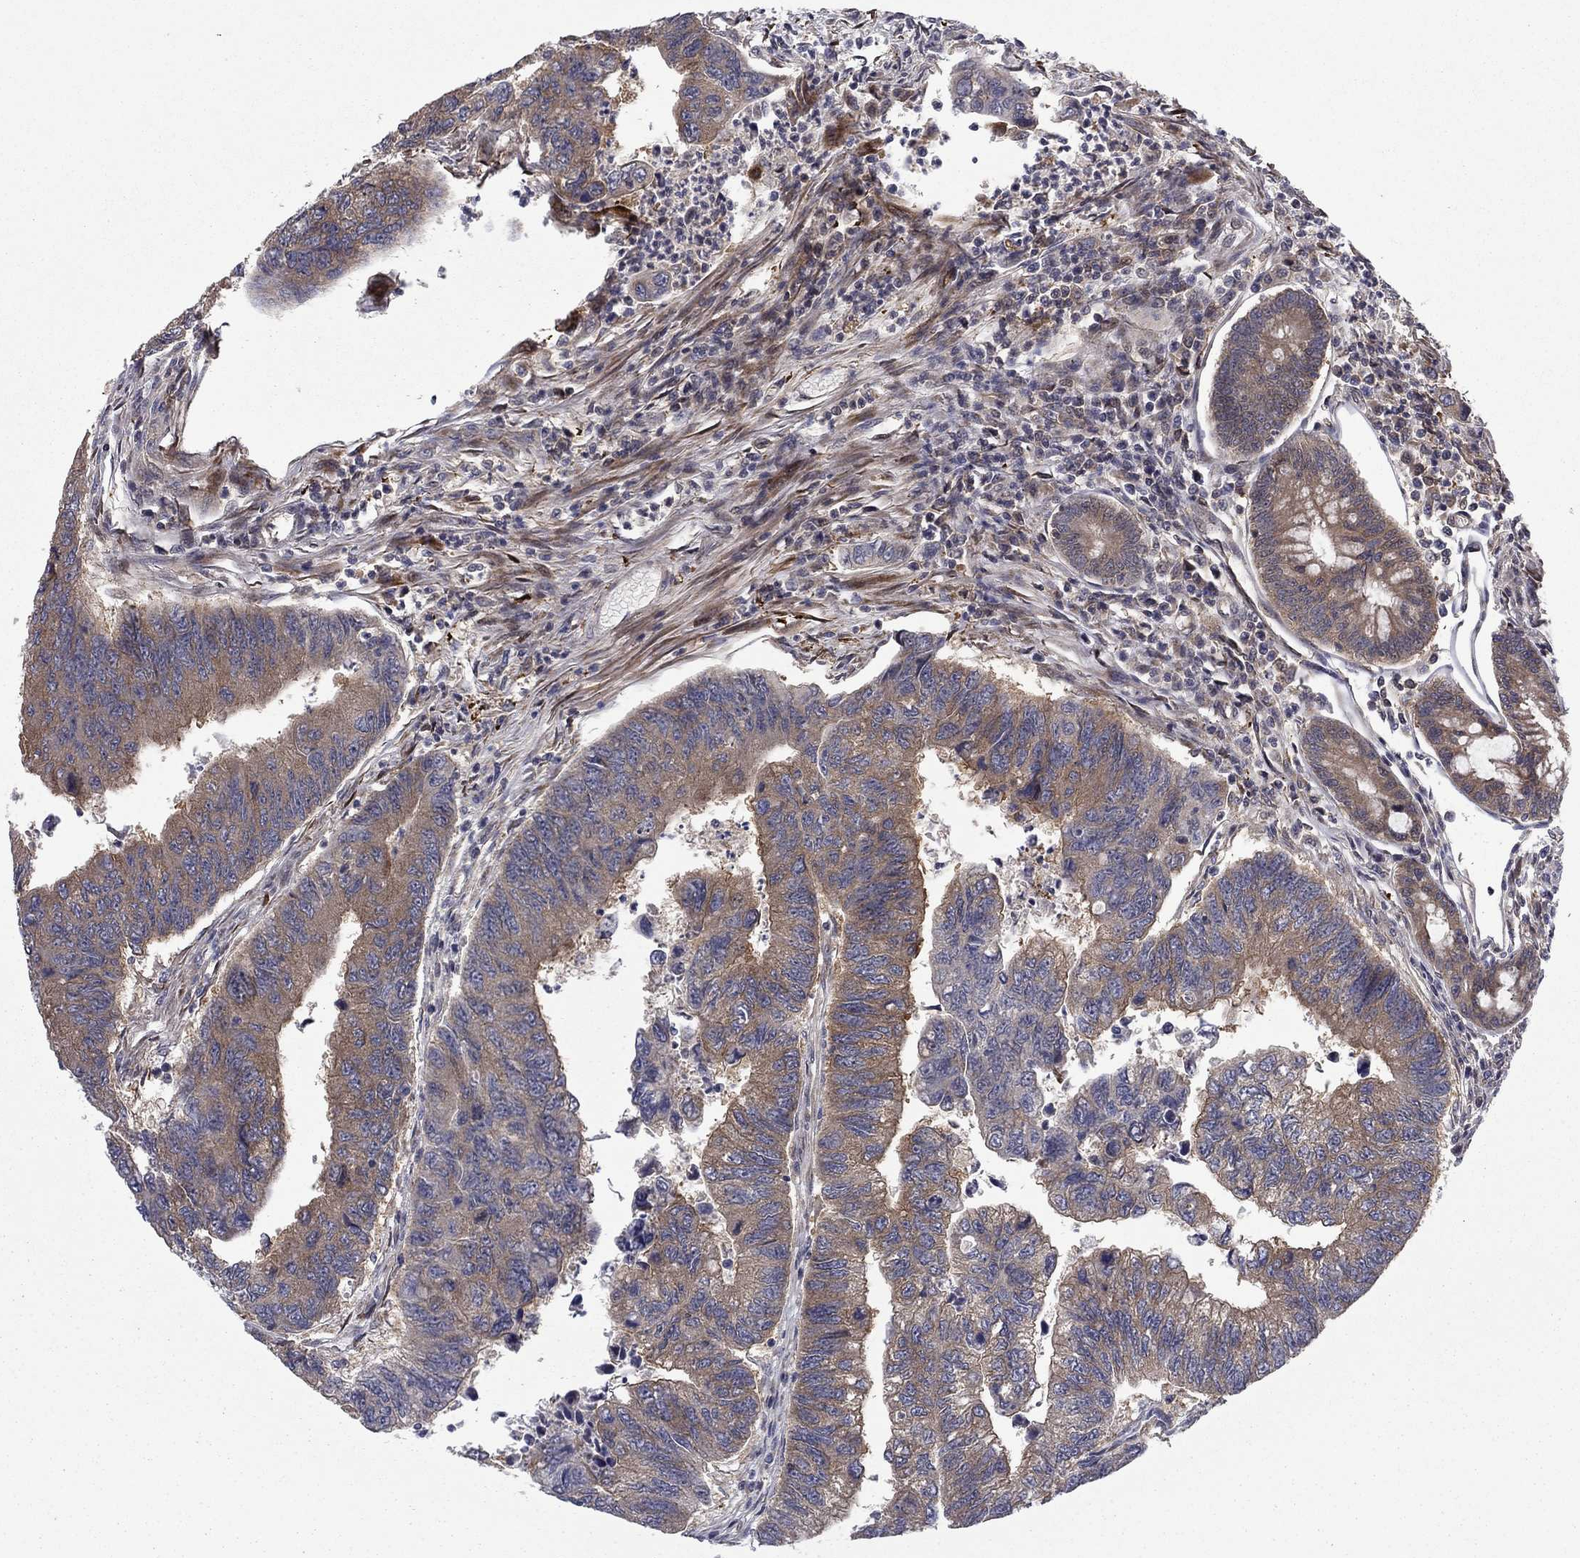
{"staining": {"intensity": "moderate", "quantity": "25%-75%", "location": "cytoplasmic/membranous"}, "tissue": "colorectal cancer", "cell_type": "Tumor cells", "image_type": "cancer", "snomed": [{"axis": "morphology", "description": "Adenocarcinoma, NOS"}, {"axis": "topography", "description": "Colon"}], "caption": "Approximately 25%-75% of tumor cells in human adenocarcinoma (colorectal) exhibit moderate cytoplasmic/membranous protein positivity as visualized by brown immunohistochemical staining.", "gene": "HDAC4", "patient": {"sex": "female", "age": 65}}